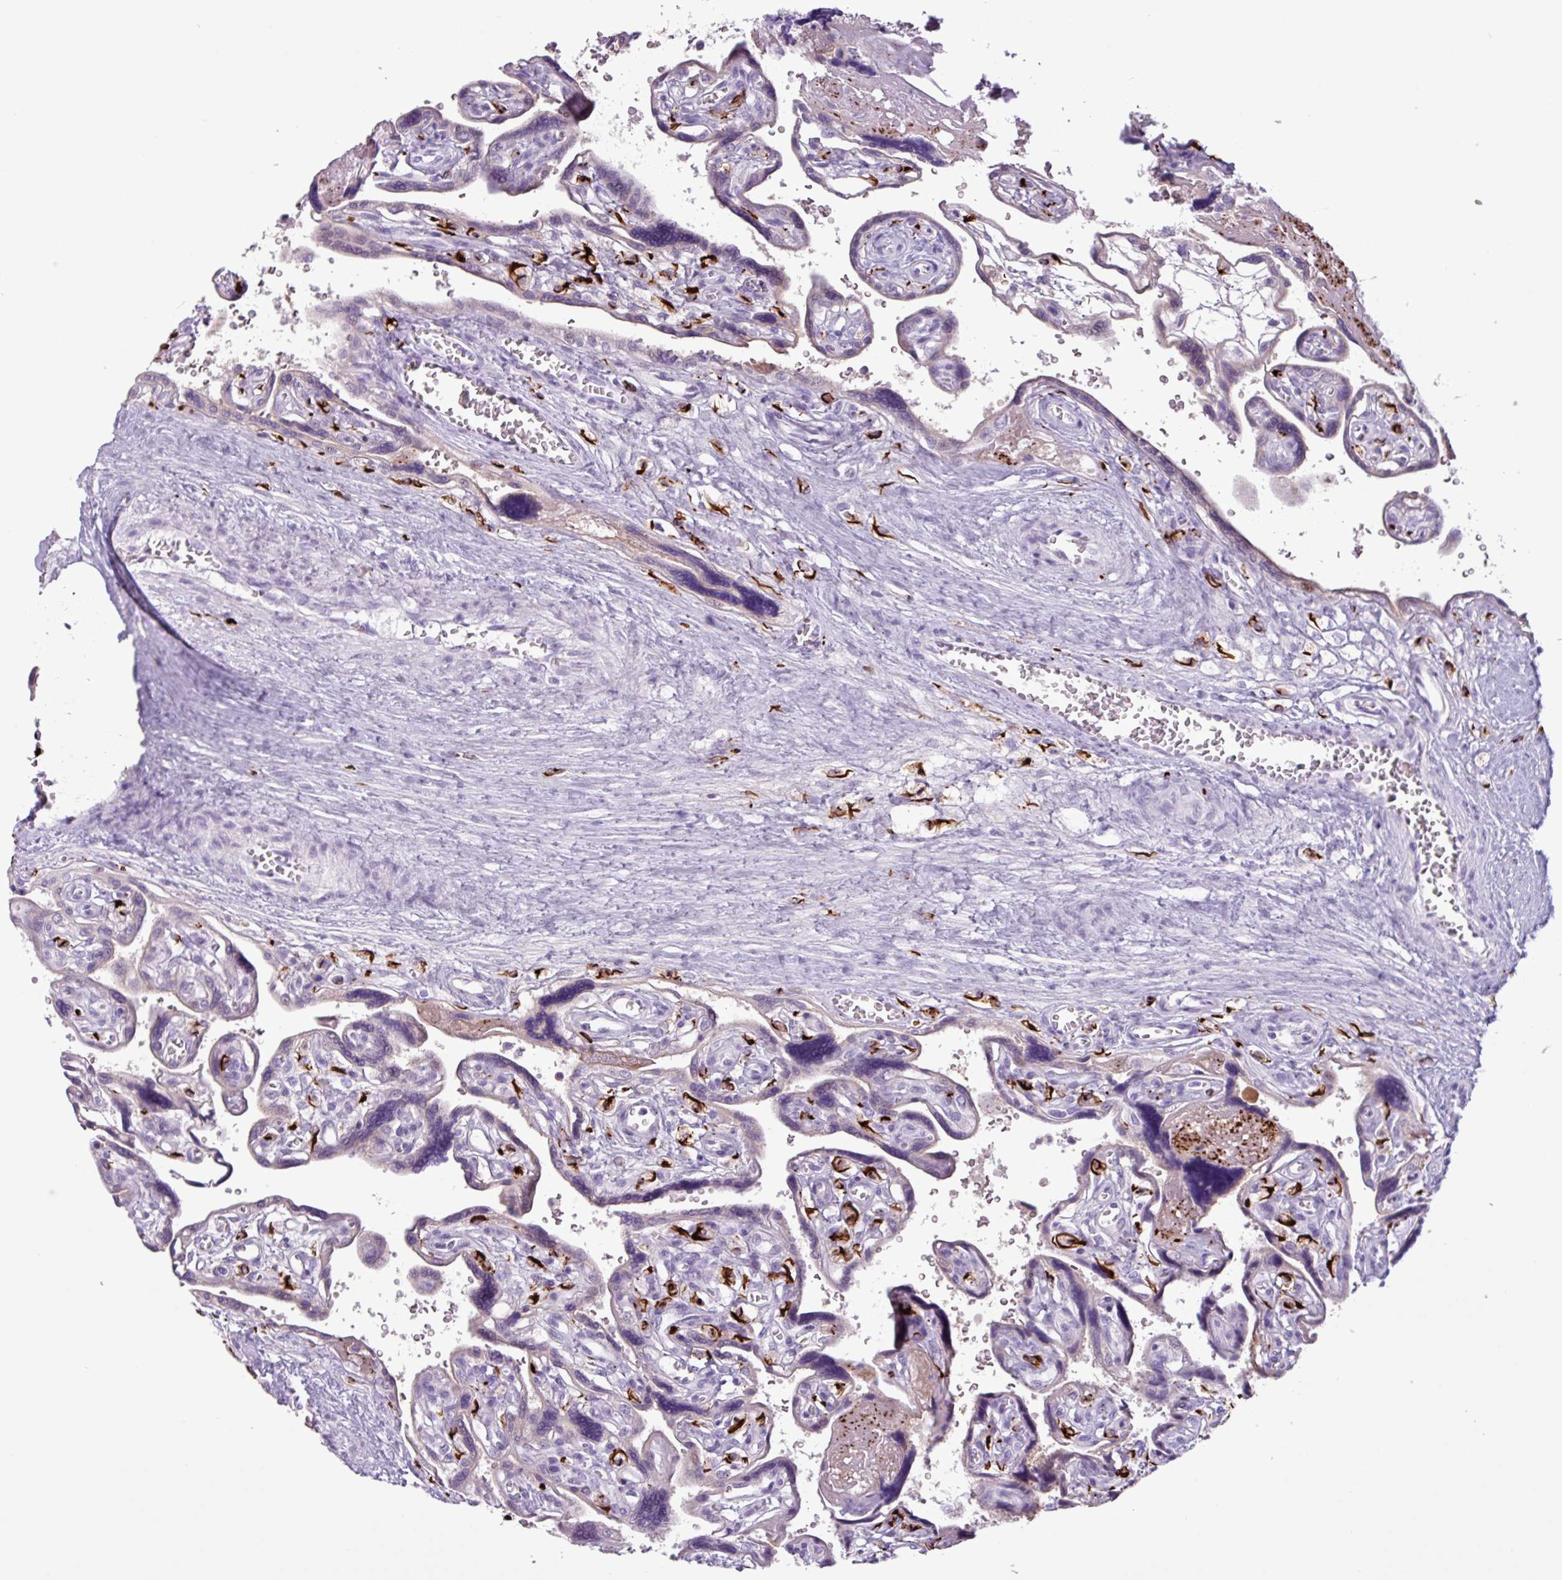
{"staining": {"intensity": "negative", "quantity": "none", "location": "none"}, "tissue": "placenta", "cell_type": "Decidual cells", "image_type": "normal", "snomed": [{"axis": "morphology", "description": "Normal tissue, NOS"}, {"axis": "topography", "description": "Placenta"}], "caption": "This photomicrograph is of benign placenta stained with immunohistochemistry to label a protein in brown with the nuclei are counter-stained blue. There is no staining in decidual cells.", "gene": "C4A", "patient": {"sex": "female", "age": 39}}